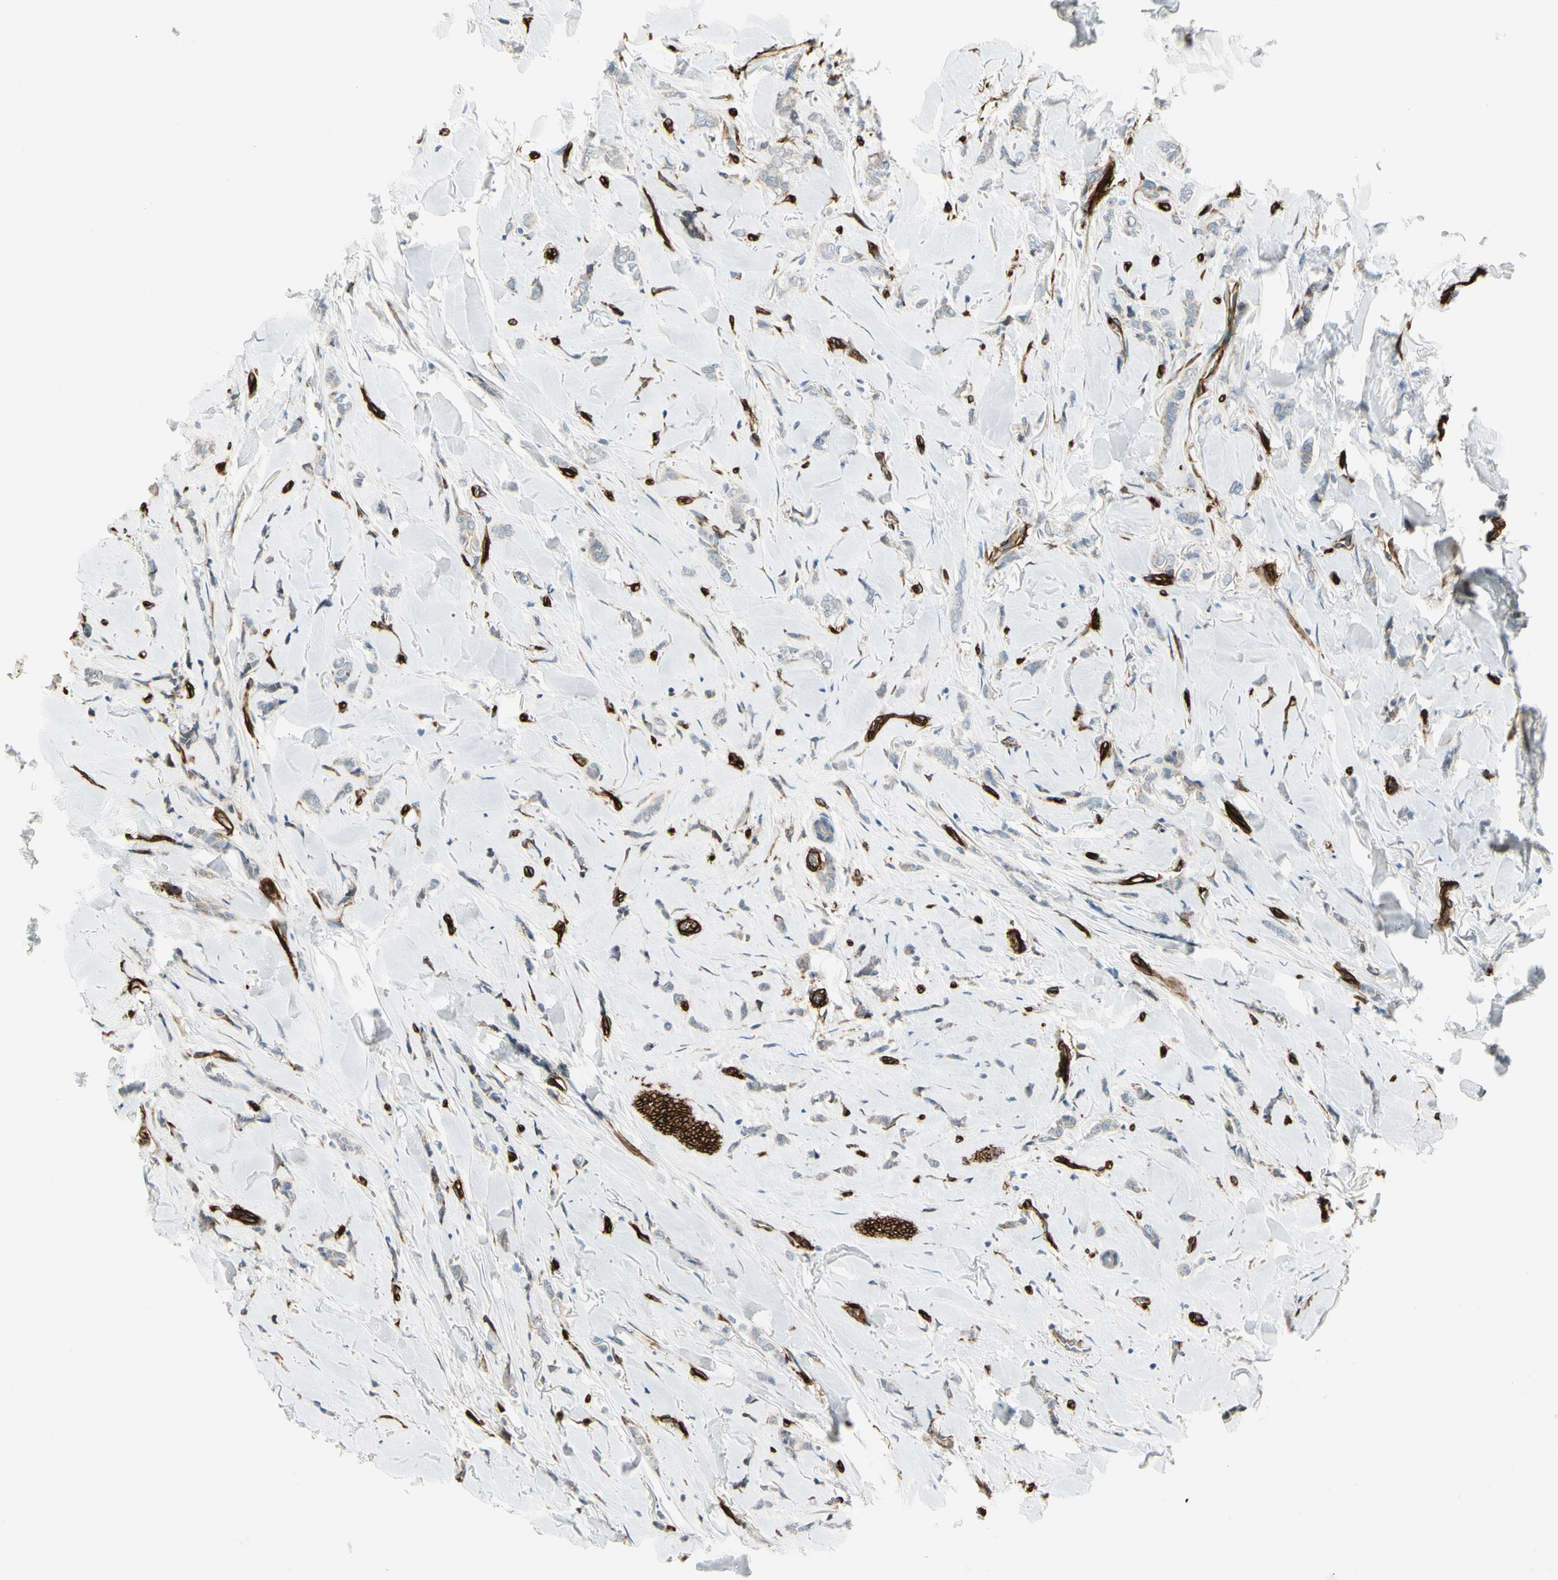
{"staining": {"intensity": "weak", "quantity": "<25%", "location": "cytoplasmic/membranous"}, "tissue": "breast cancer", "cell_type": "Tumor cells", "image_type": "cancer", "snomed": [{"axis": "morphology", "description": "Lobular carcinoma"}, {"axis": "topography", "description": "Skin"}, {"axis": "topography", "description": "Breast"}], "caption": "A histopathology image of human breast cancer (lobular carcinoma) is negative for staining in tumor cells.", "gene": "MCAM", "patient": {"sex": "female", "age": 46}}